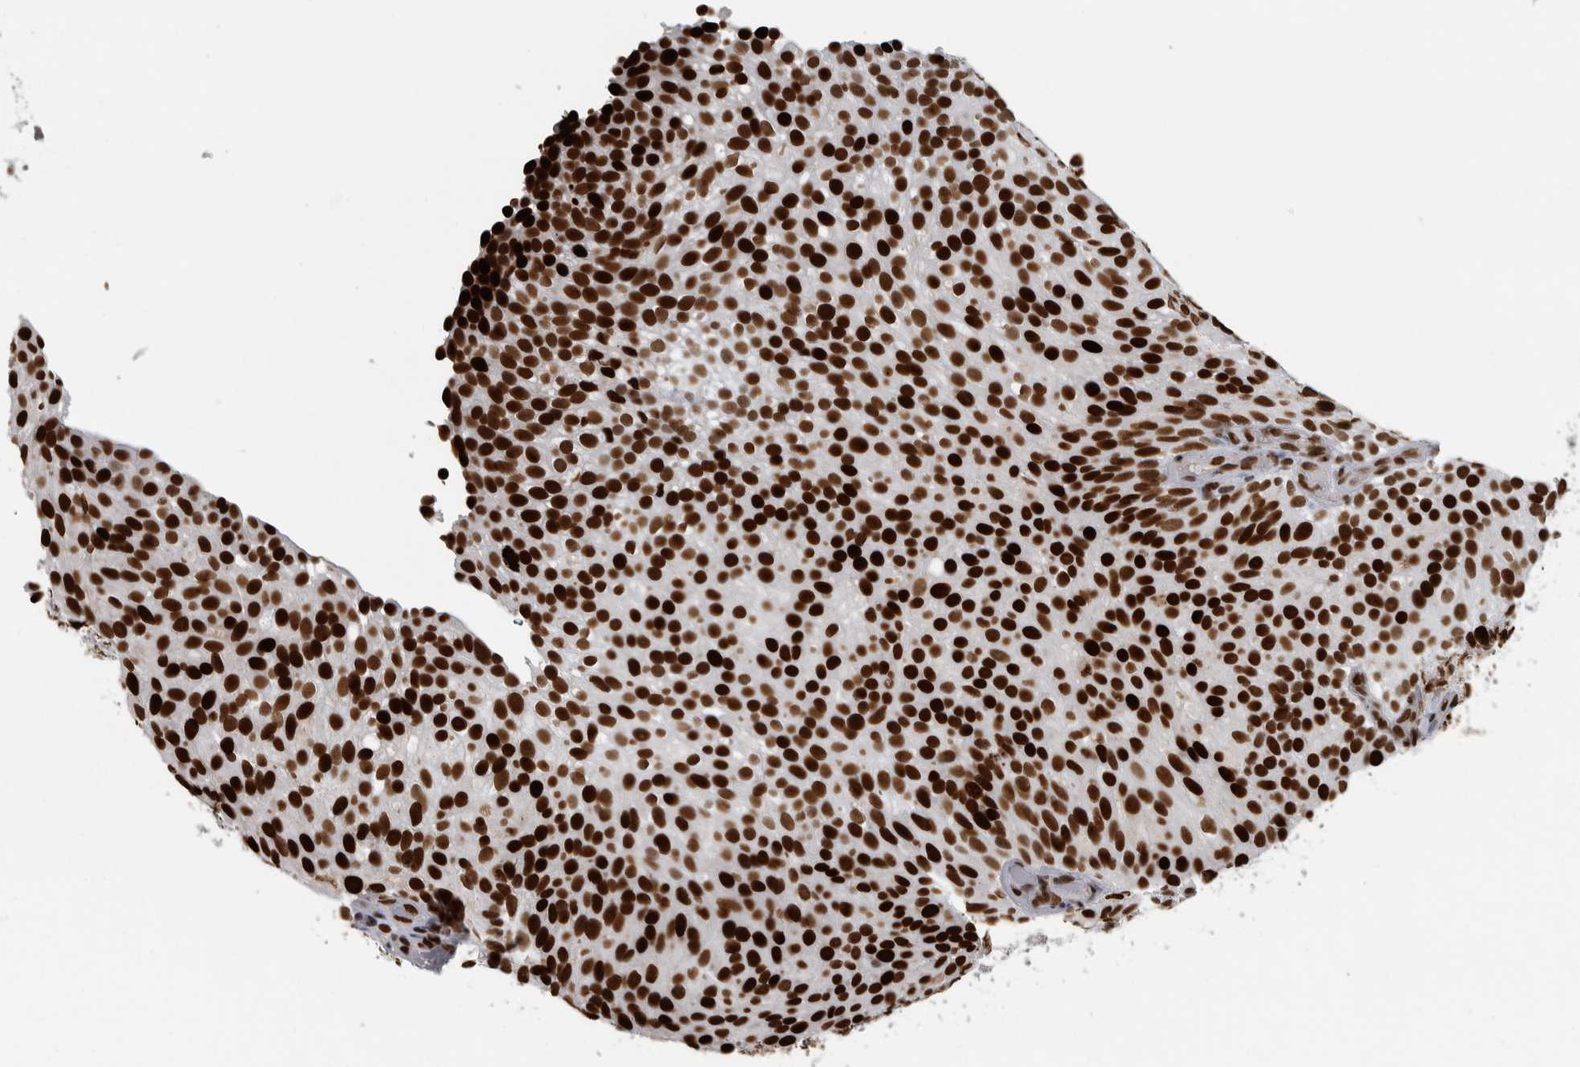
{"staining": {"intensity": "strong", "quantity": ">75%", "location": "nuclear"}, "tissue": "urothelial cancer", "cell_type": "Tumor cells", "image_type": "cancer", "snomed": [{"axis": "morphology", "description": "Urothelial carcinoma, Low grade"}, {"axis": "topography", "description": "Urinary bladder"}], "caption": "Urothelial cancer stained for a protein (brown) reveals strong nuclear positive expression in approximately >75% of tumor cells.", "gene": "TOP2B", "patient": {"sex": "male", "age": 78}}